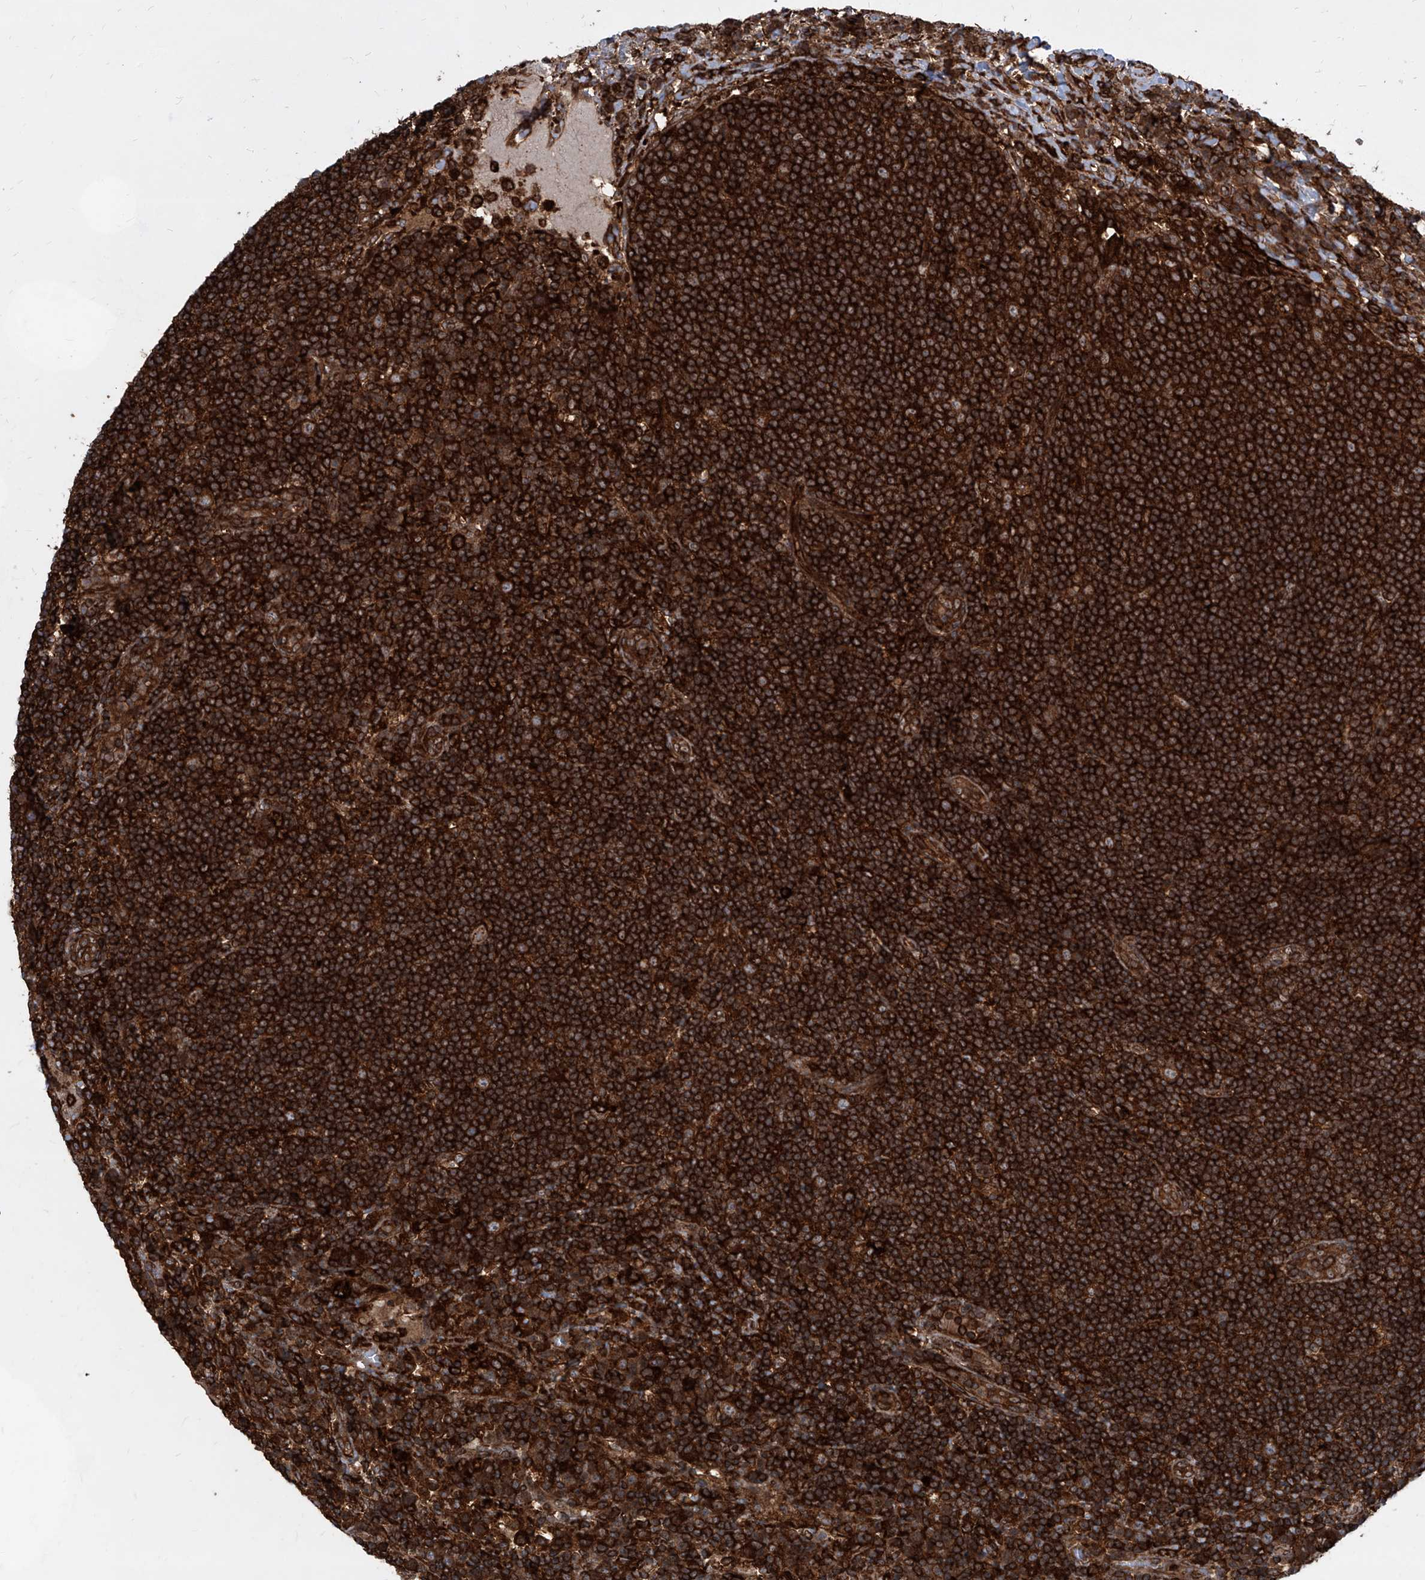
{"staining": {"intensity": "moderate", "quantity": ">75%", "location": "cytoplasmic/membranous"}, "tissue": "lymph node", "cell_type": "Germinal center cells", "image_type": "normal", "snomed": [{"axis": "morphology", "description": "Normal tissue, NOS"}, {"axis": "topography", "description": "Lymph node"}], "caption": "Normal lymph node shows moderate cytoplasmic/membranous staining in about >75% of germinal center cells, visualized by immunohistochemistry. The staining is performed using DAB (3,3'-diaminobenzidine) brown chromogen to label protein expression. The nuclei are counter-stained blue using hematoxylin.", "gene": "MAGED2", "patient": {"sex": "female", "age": 53}}